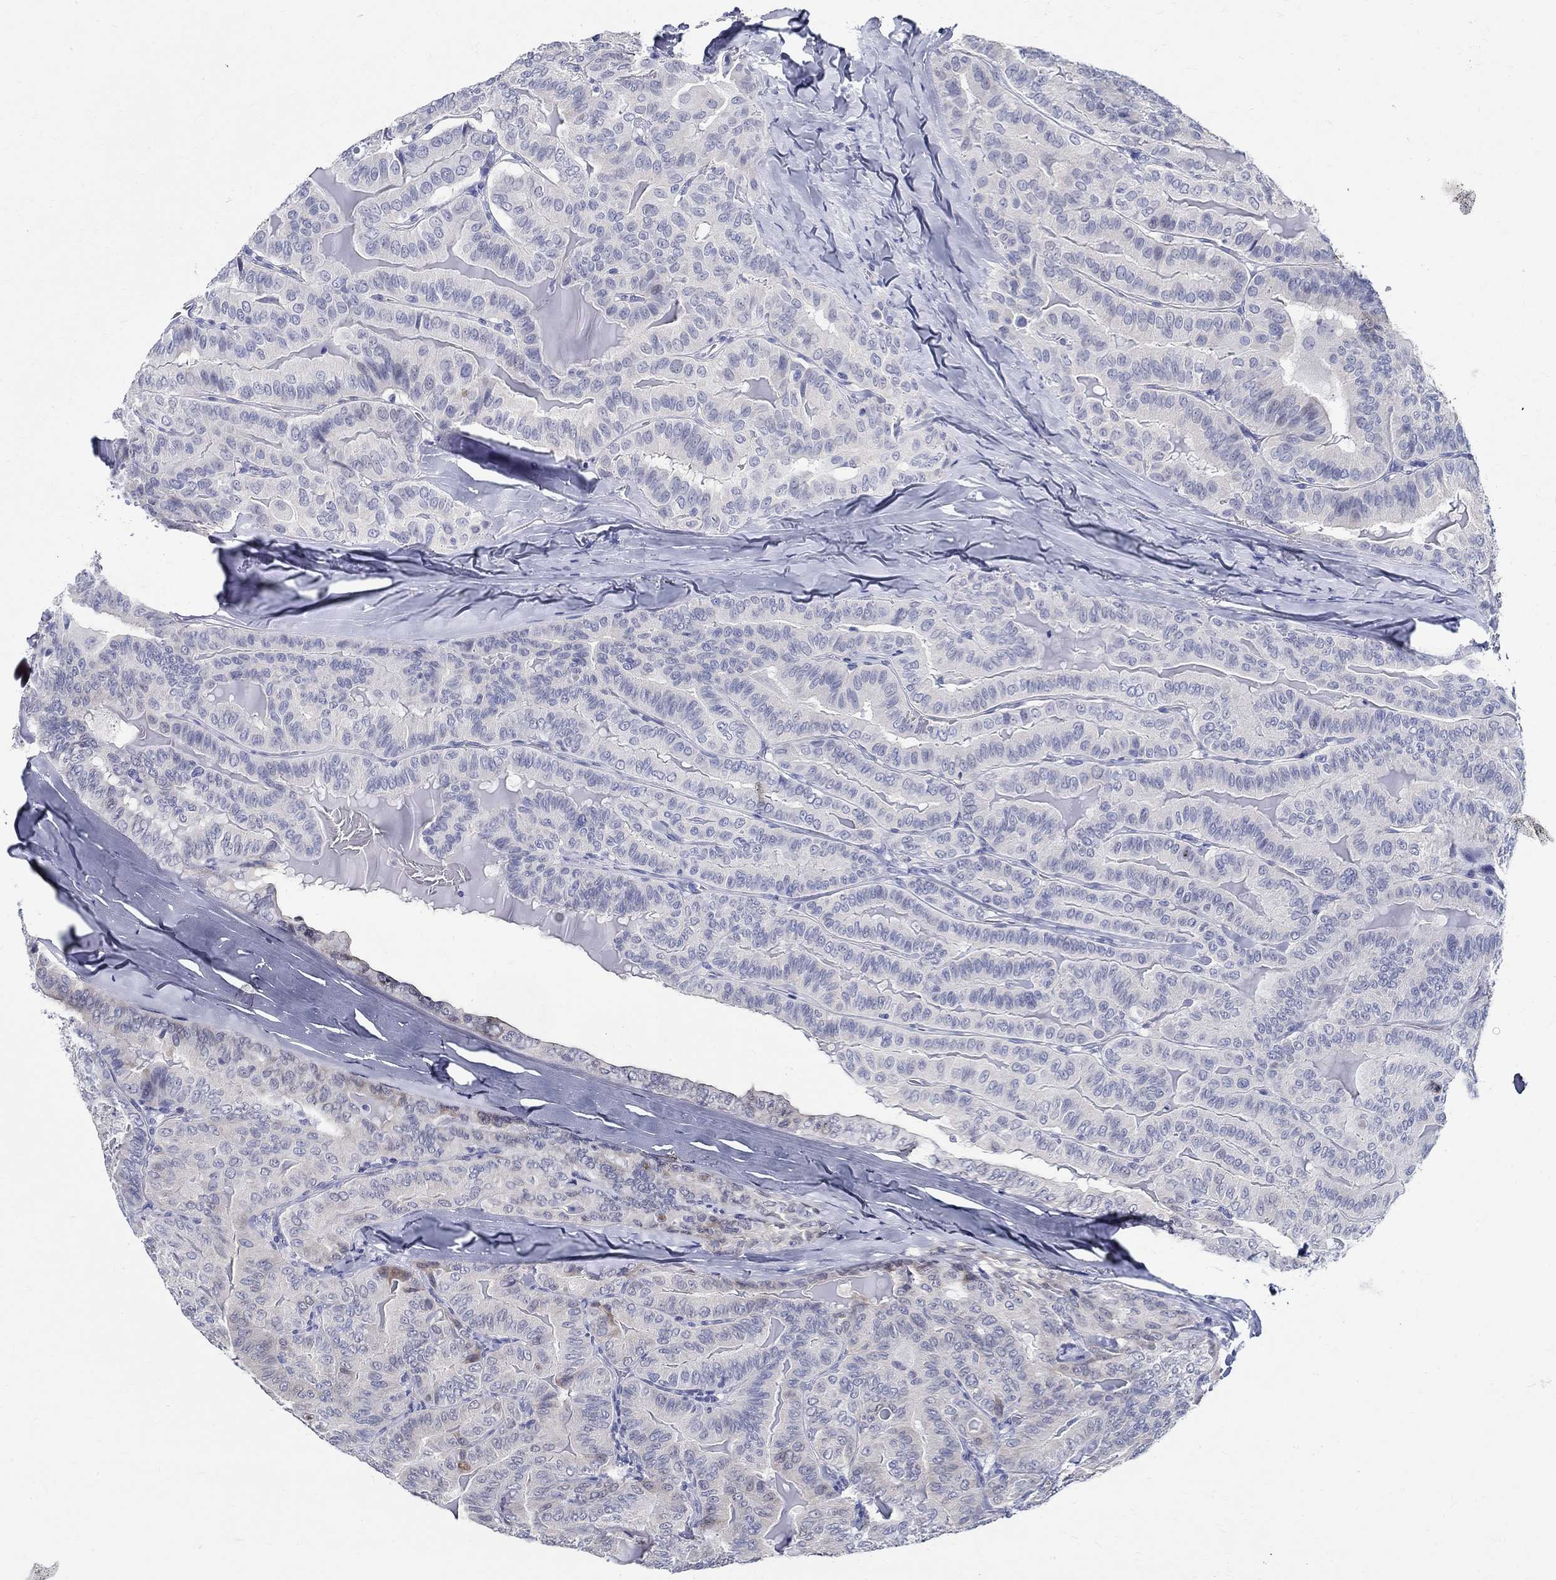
{"staining": {"intensity": "negative", "quantity": "none", "location": "none"}, "tissue": "thyroid cancer", "cell_type": "Tumor cells", "image_type": "cancer", "snomed": [{"axis": "morphology", "description": "Papillary adenocarcinoma, NOS"}, {"axis": "topography", "description": "Thyroid gland"}], "caption": "Immunohistochemical staining of thyroid cancer displays no significant staining in tumor cells.", "gene": "BSPRY", "patient": {"sex": "female", "age": 68}}